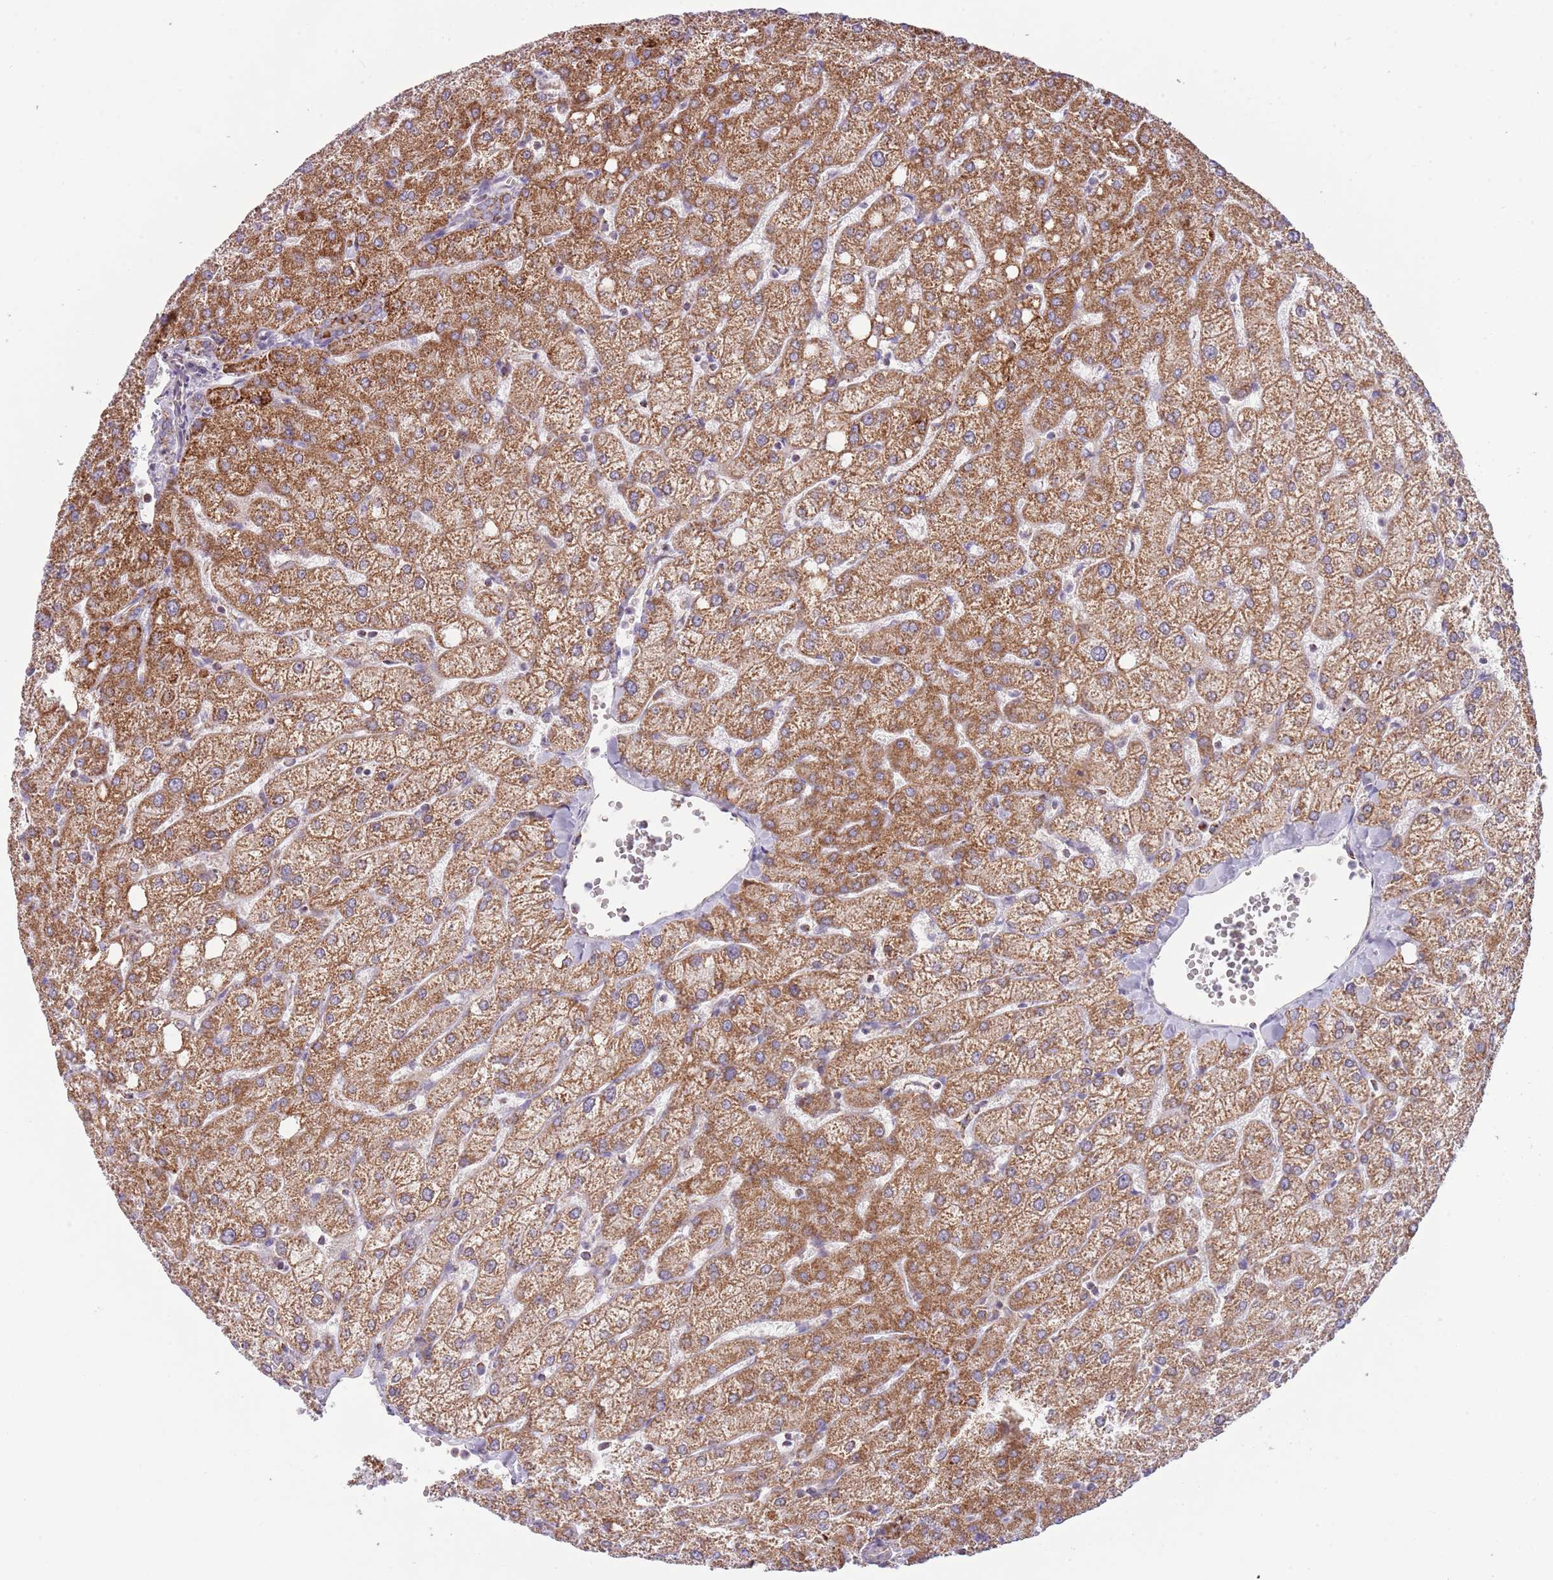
{"staining": {"intensity": "weak", "quantity": "<25%", "location": "cytoplasmic/membranous"}, "tissue": "liver", "cell_type": "Cholangiocytes", "image_type": "normal", "snomed": [{"axis": "morphology", "description": "Normal tissue, NOS"}, {"axis": "topography", "description": "Liver"}], "caption": "Immunohistochemistry micrograph of normal human liver stained for a protein (brown), which reveals no staining in cholangiocytes. The staining was performed using DAB (3,3'-diaminobenzidine) to visualize the protein expression in brown, while the nuclei were stained in blue with hematoxylin (Magnification: 20x).", "gene": "LHX6", "patient": {"sex": "female", "age": 54}}